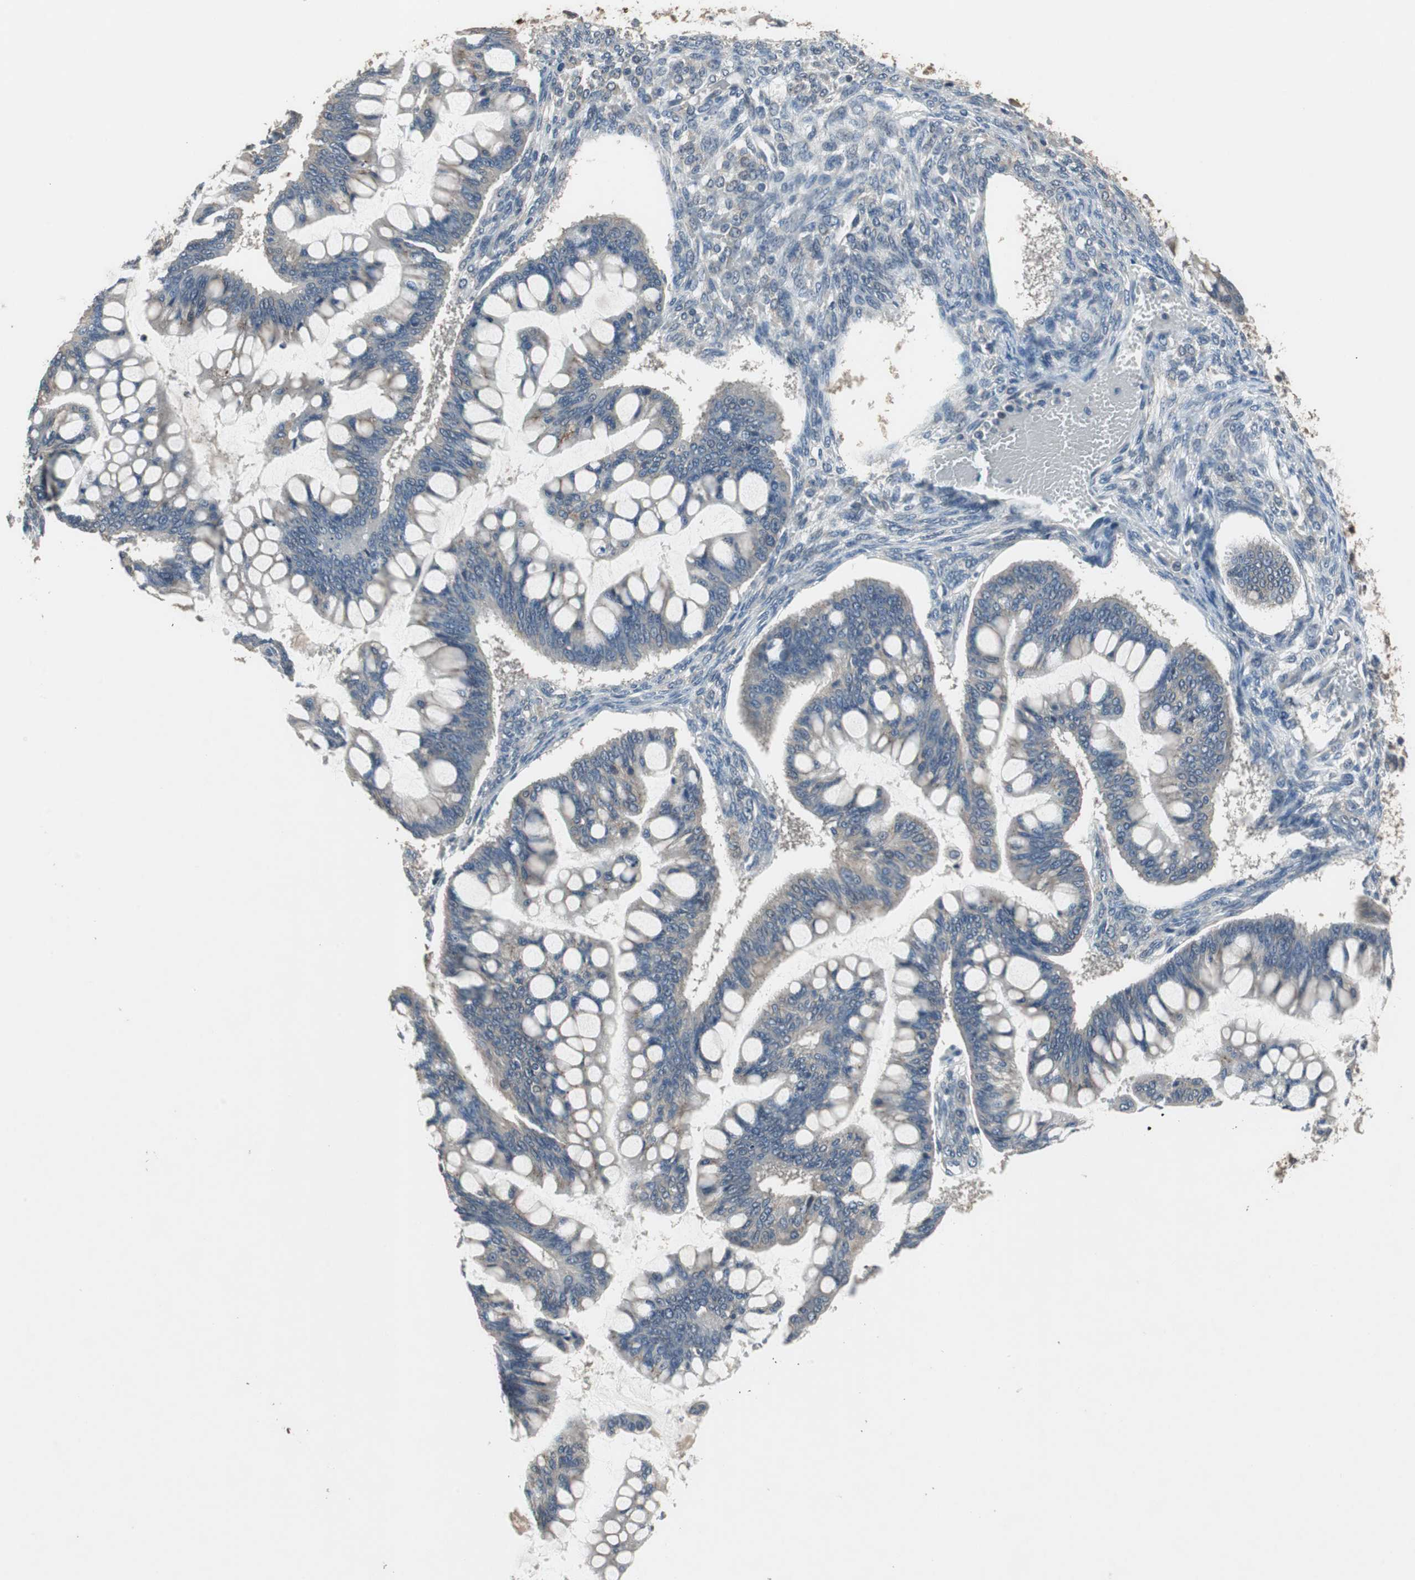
{"staining": {"intensity": "weak", "quantity": "<25%", "location": "cytoplasmic/membranous"}, "tissue": "ovarian cancer", "cell_type": "Tumor cells", "image_type": "cancer", "snomed": [{"axis": "morphology", "description": "Cystadenocarcinoma, mucinous, NOS"}, {"axis": "topography", "description": "Ovary"}], "caption": "This is a image of immunohistochemistry (IHC) staining of mucinous cystadenocarcinoma (ovarian), which shows no staining in tumor cells.", "gene": "PI4KB", "patient": {"sex": "female", "age": 73}}